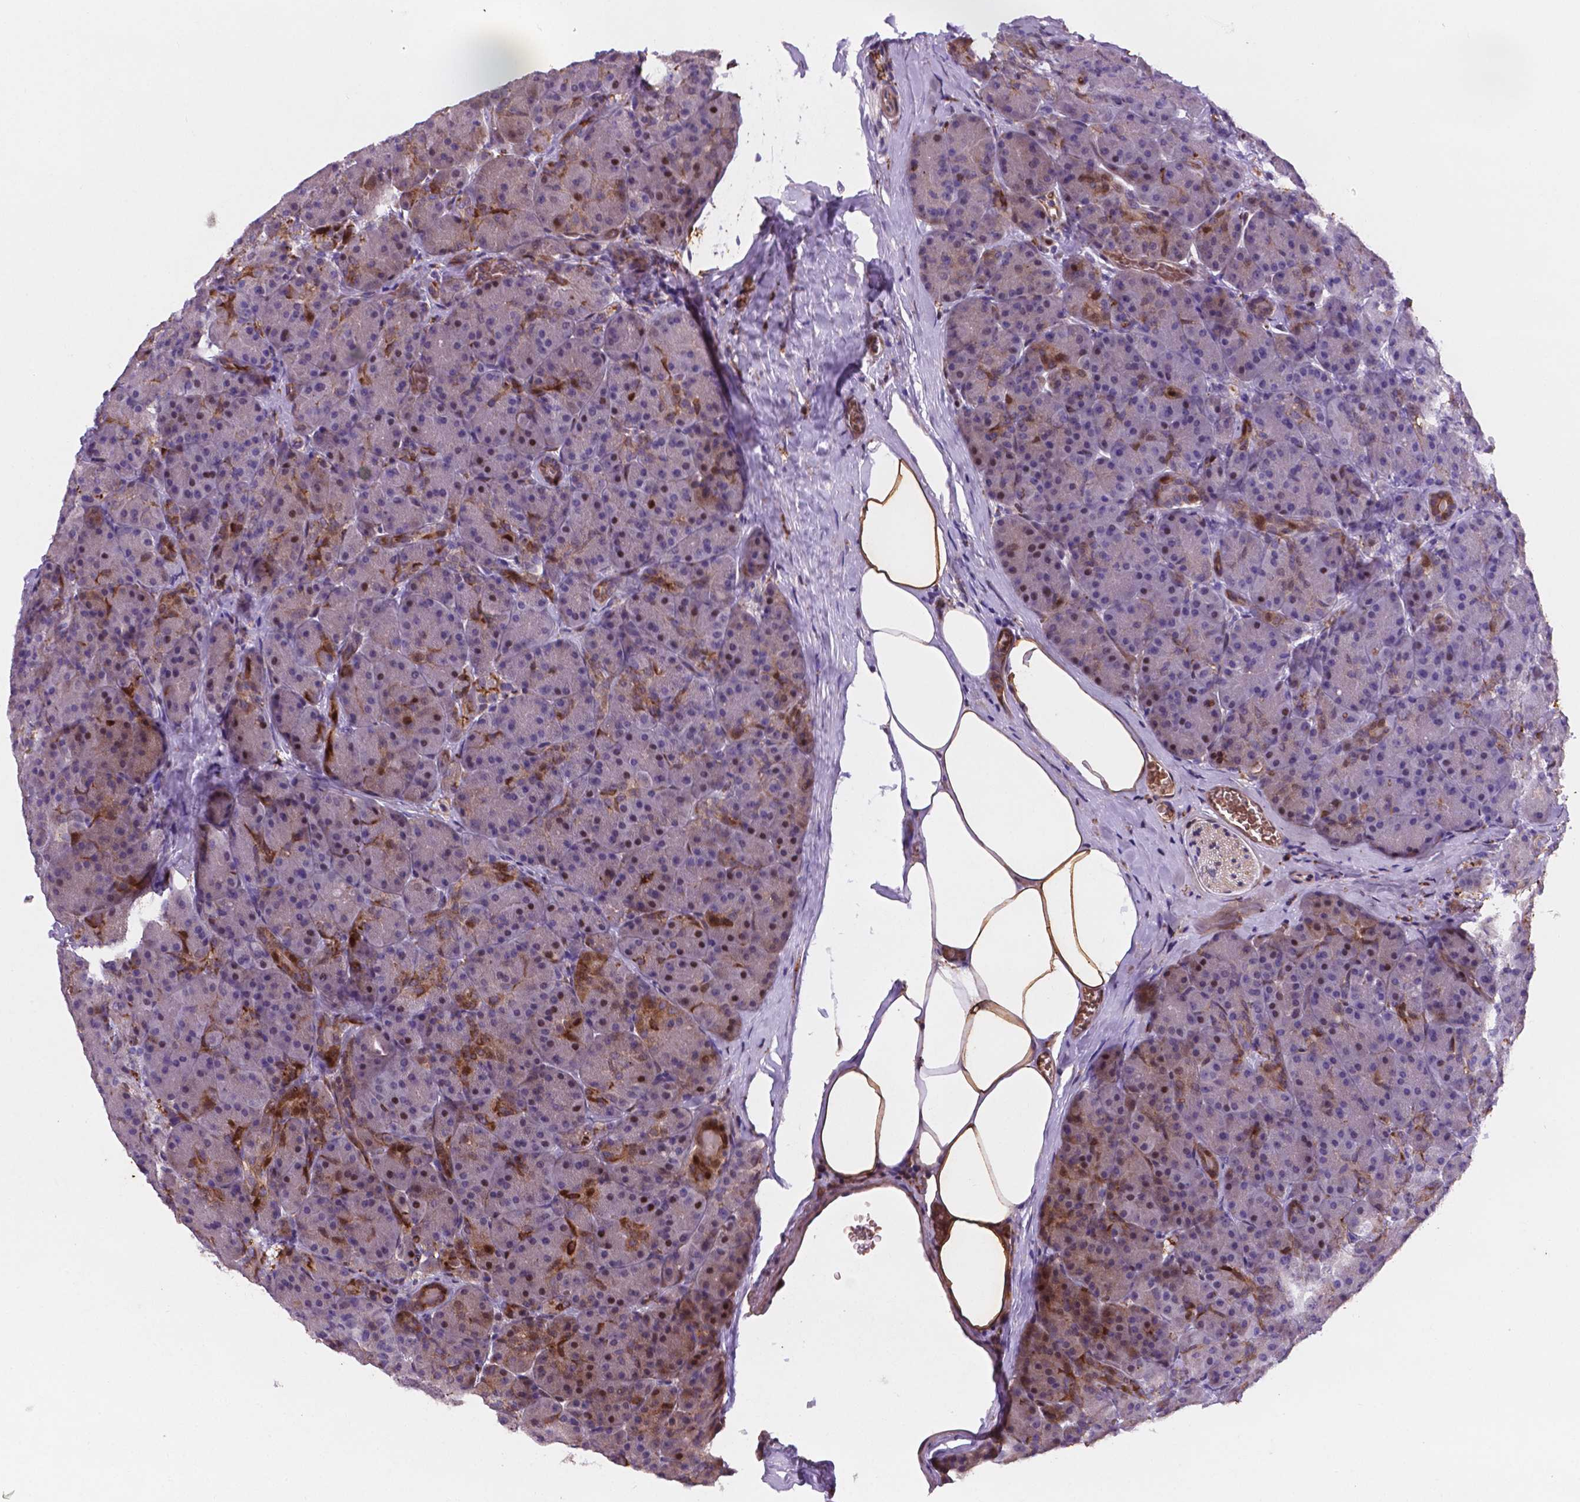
{"staining": {"intensity": "strong", "quantity": "<25%", "location": "cytoplasmic/membranous,nuclear"}, "tissue": "pancreas", "cell_type": "Exocrine glandular cells", "image_type": "normal", "snomed": [{"axis": "morphology", "description": "Normal tissue, NOS"}, {"axis": "topography", "description": "Pancreas"}], "caption": "A brown stain highlights strong cytoplasmic/membranous,nuclear staining of a protein in exocrine glandular cells of normal human pancreas.", "gene": "TM4SF20", "patient": {"sex": "male", "age": 57}}